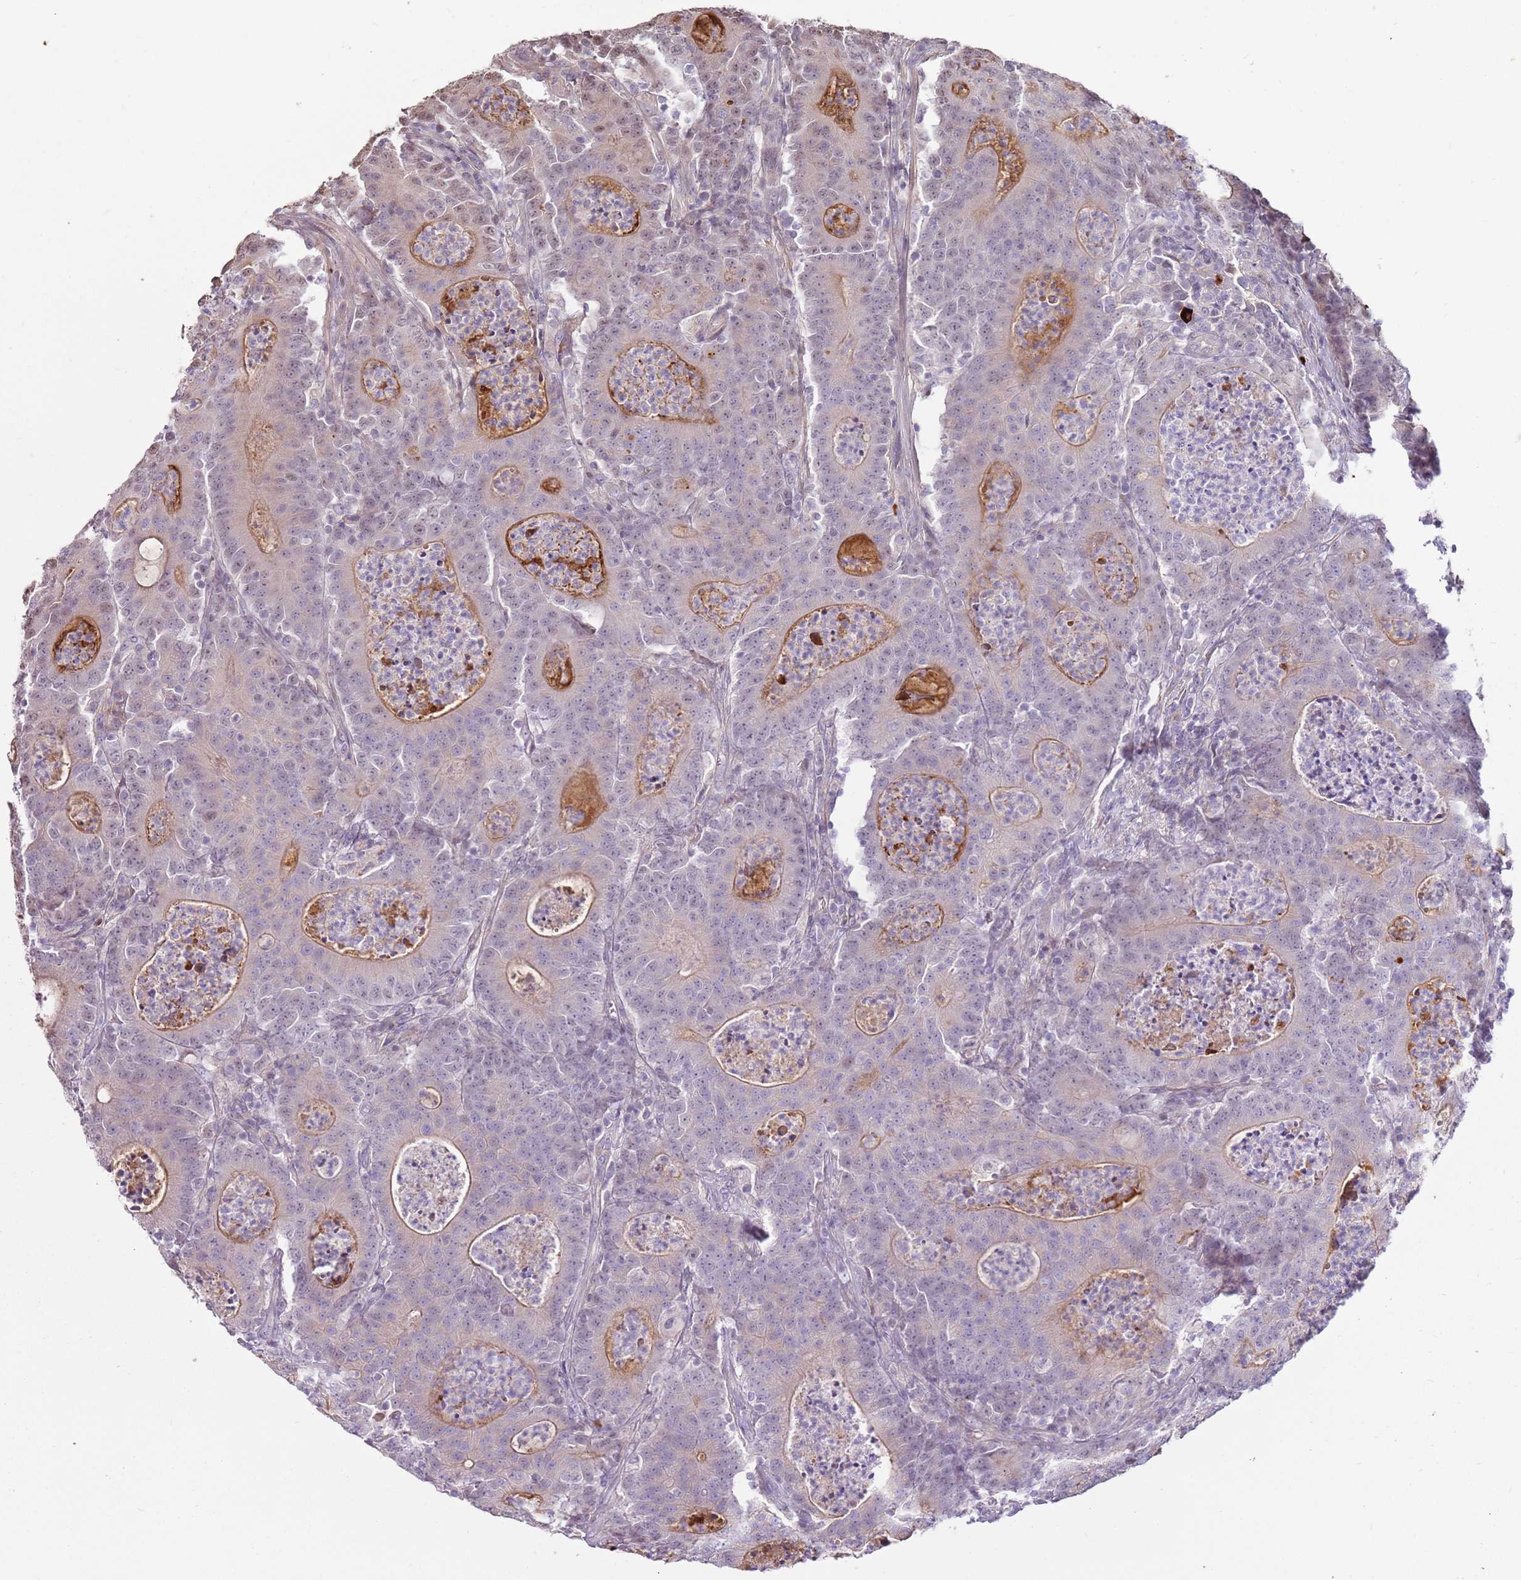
{"staining": {"intensity": "moderate", "quantity": "<25%", "location": "cytoplasmic/membranous"}, "tissue": "colorectal cancer", "cell_type": "Tumor cells", "image_type": "cancer", "snomed": [{"axis": "morphology", "description": "Adenocarcinoma, NOS"}, {"axis": "topography", "description": "Colon"}], "caption": "Immunohistochemistry (IHC) (DAB (3,3'-diaminobenzidine)) staining of colorectal adenocarcinoma exhibits moderate cytoplasmic/membranous protein staining in approximately <25% of tumor cells.", "gene": "MCUB", "patient": {"sex": "male", "age": 83}}